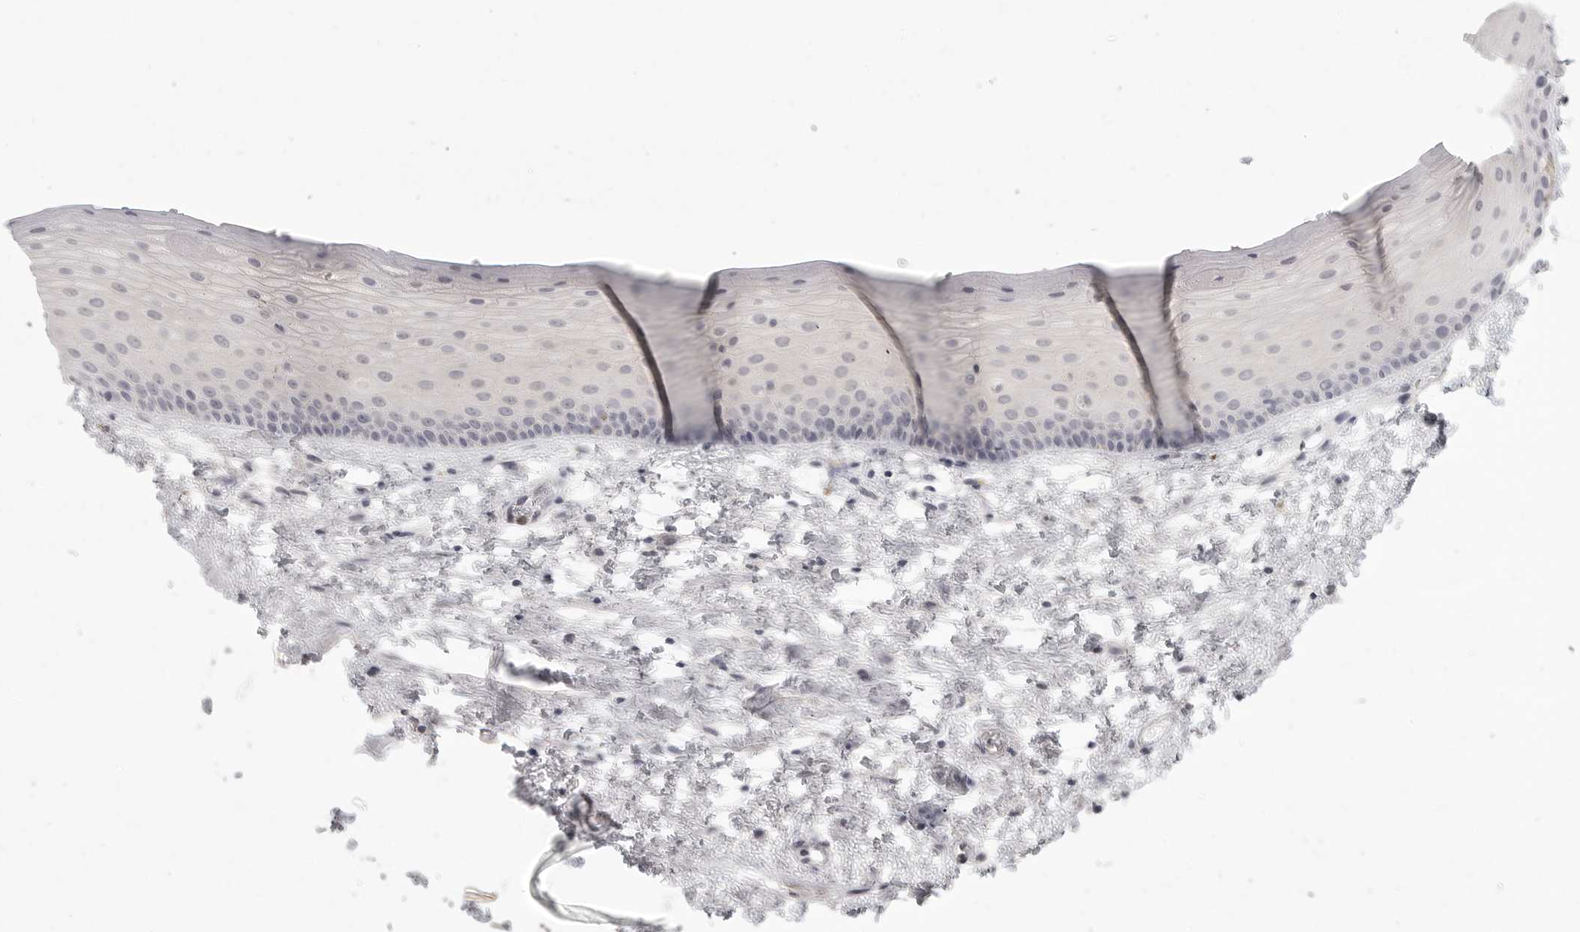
{"staining": {"intensity": "negative", "quantity": "none", "location": "none"}, "tissue": "oral mucosa", "cell_type": "Squamous epithelial cells", "image_type": "normal", "snomed": [{"axis": "morphology", "description": "Normal tissue, NOS"}, {"axis": "topography", "description": "Oral tissue"}], "caption": "Immunohistochemistry (IHC) micrograph of normal oral mucosa stained for a protein (brown), which shows no staining in squamous epithelial cells.", "gene": "HMGCS2", "patient": {"sex": "female", "age": 76}}